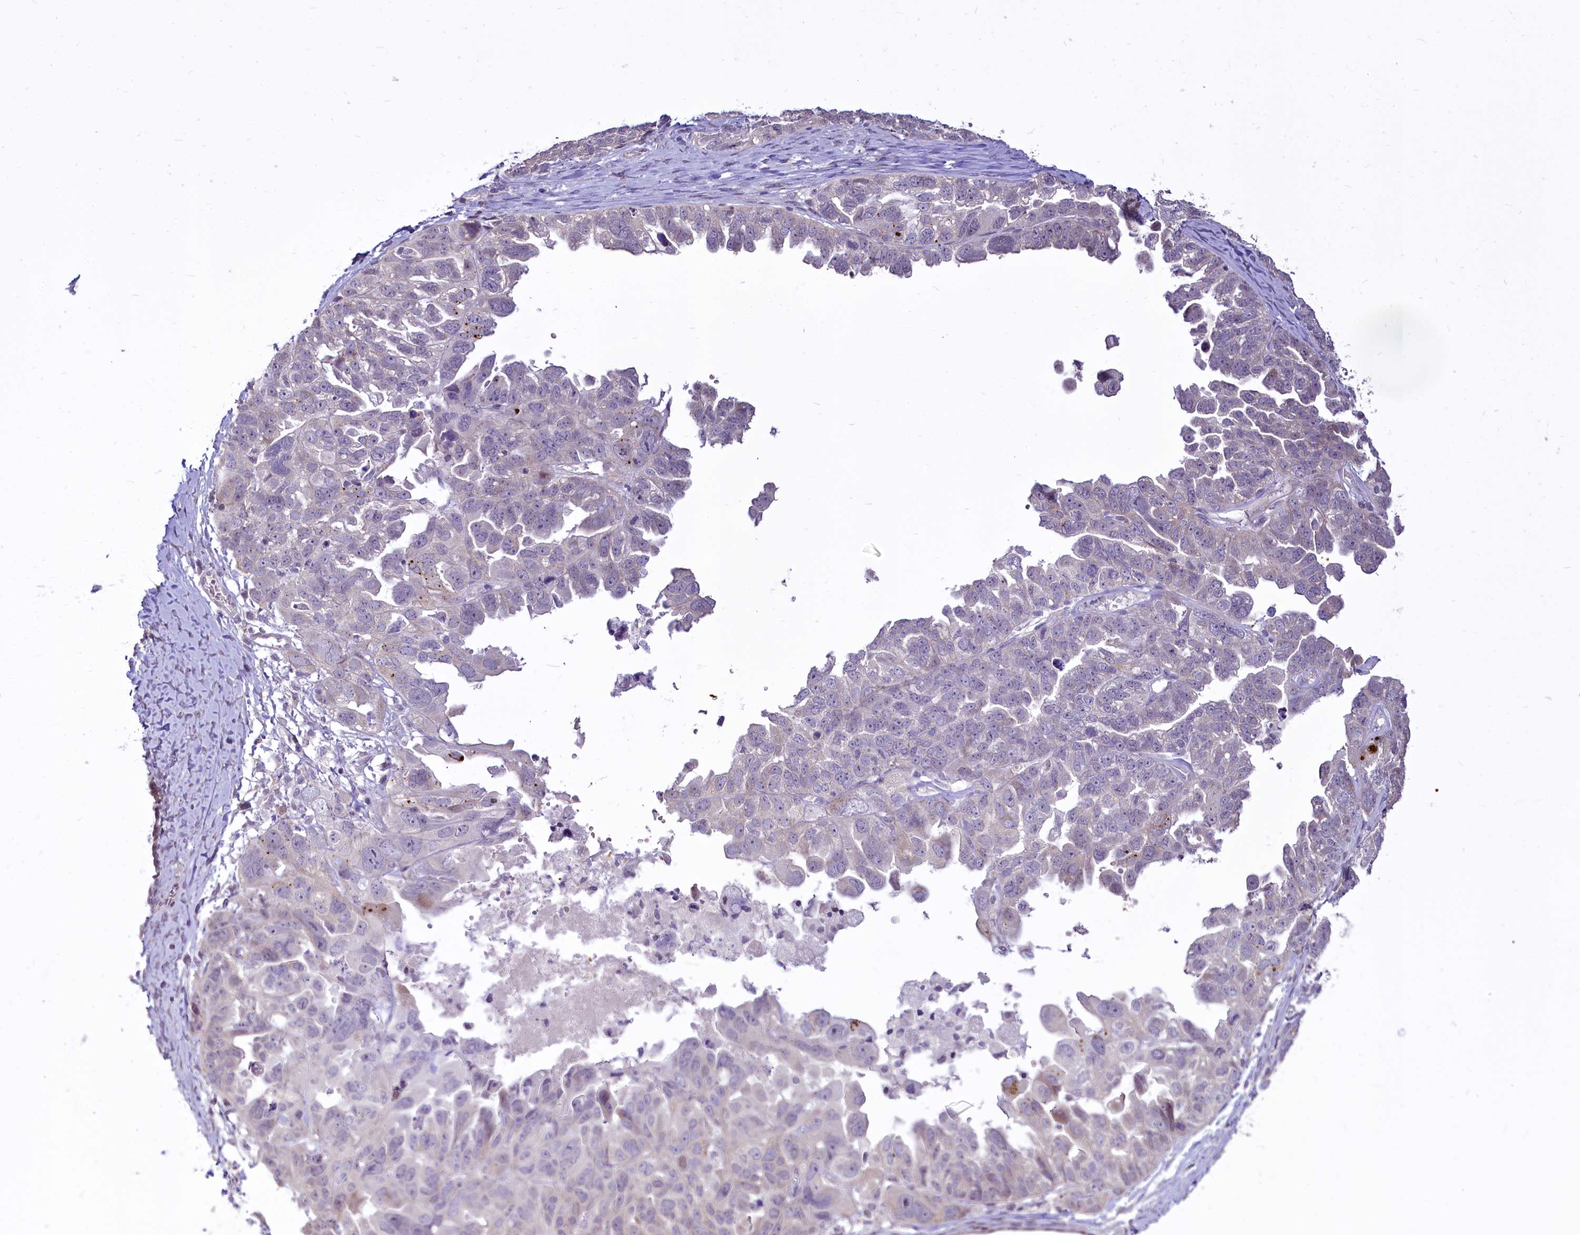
{"staining": {"intensity": "negative", "quantity": "none", "location": "none"}, "tissue": "ovarian cancer", "cell_type": "Tumor cells", "image_type": "cancer", "snomed": [{"axis": "morphology", "description": "Cystadenocarcinoma, serous, NOS"}, {"axis": "topography", "description": "Ovary"}], "caption": "This micrograph is of ovarian cancer (serous cystadenocarcinoma) stained with immunohistochemistry (IHC) to label a protein in brown with the nuclei are counter-stained blue. There is no expression in tumor cells.", "gene": "BANK1", "patient": {"sex": "female", "age": 79}}